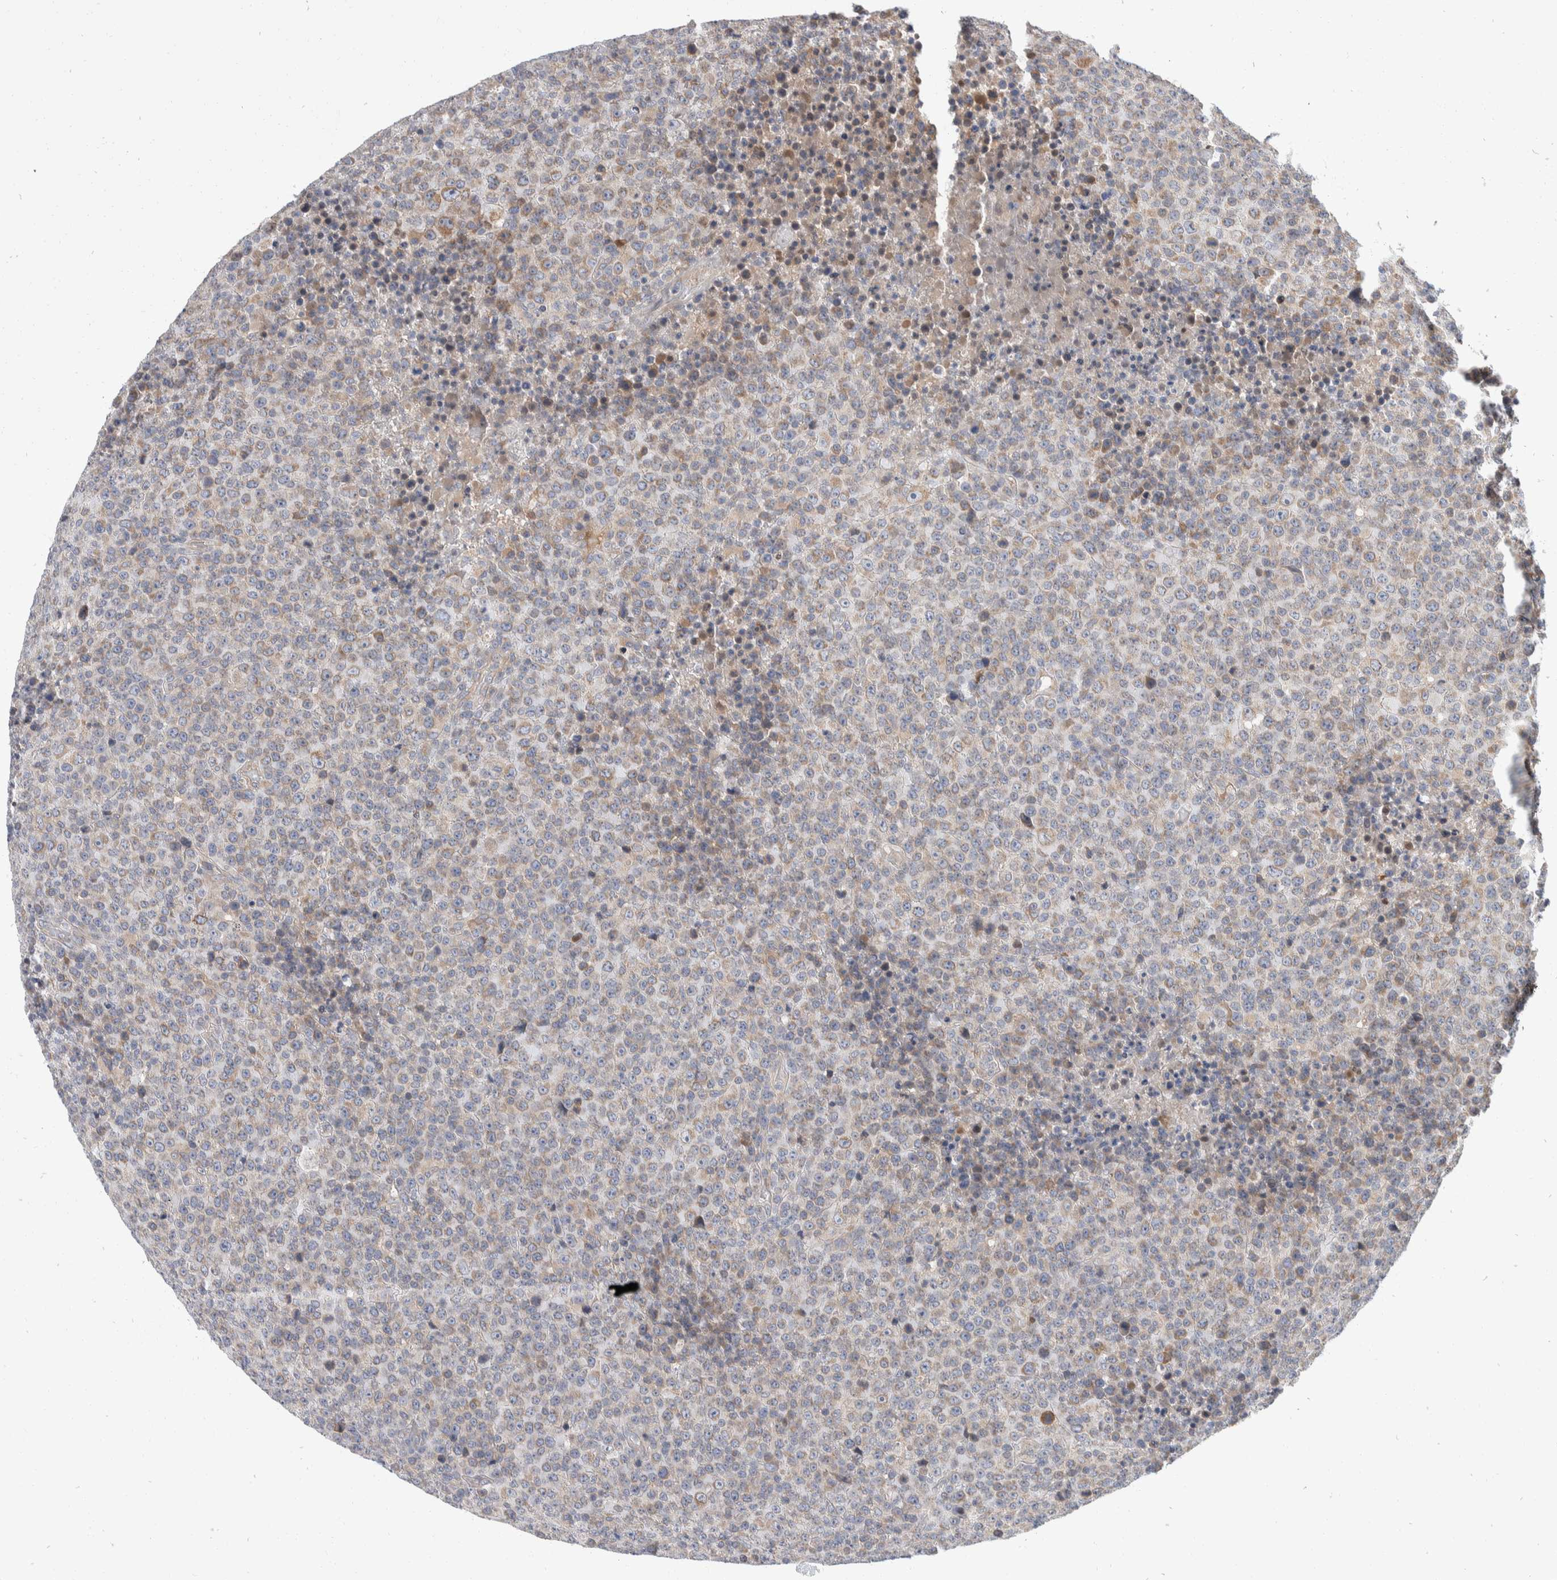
{"staining": {"intensity": "weak", "quantity": ">75%", "location": "cytoplasmic/membranous"}, "tissue": "lymphoma", "cell_type": "Tumor cells", "image_type": "cancer", "snomed": [{"axis": "morphology", "description": "Malignant lymphoma, non-Hodgkin's type, High grade"}, {"axis": "topography", "description": "Lymph node"}], "caption": "Lymphoma stained with a protein marker exhibits weak staining in tumor cells.", "gene": "TMEM245", "patient": {"sex": "male", "age": 13}}